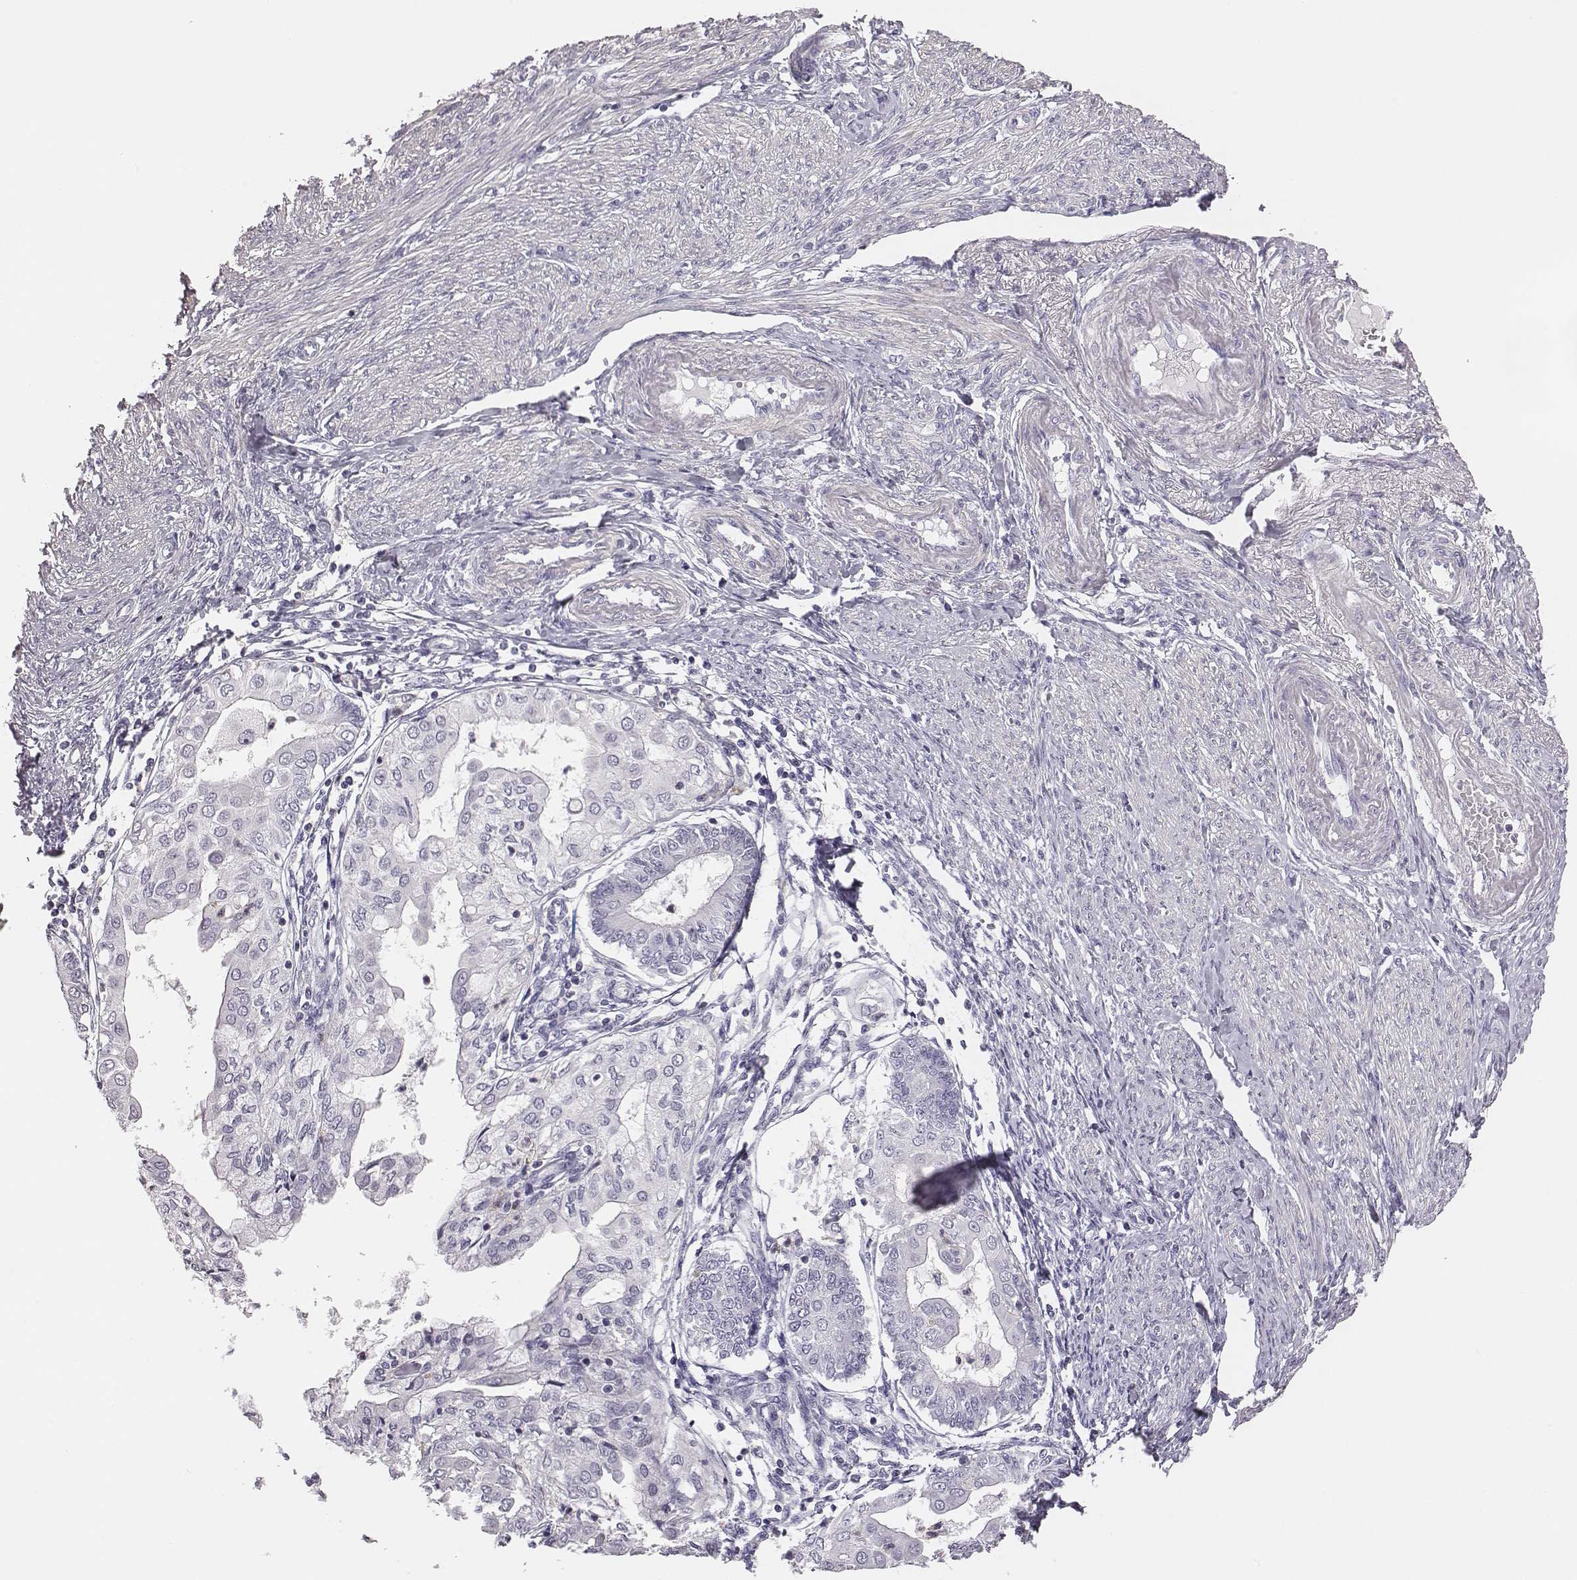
{"staining": {"intensity": "negative", "quantity": "none", "location": "none"}, "tissue": "endometrial cancer", "cell_type": "Tumor cells", "image_type": "cancer", "snomed": [{"axis": "morphology", "description": "Adenocarcinoma, NOS"}, {"axis": "topography", "description": "Endometrium"}], "caption": "This is an immunohistochemistry photomicrograph of endometrial cancer. There is no positivity in tumor cells.", "gene": "ADAM7", "patient": {"sex": "female", "age": 68}}